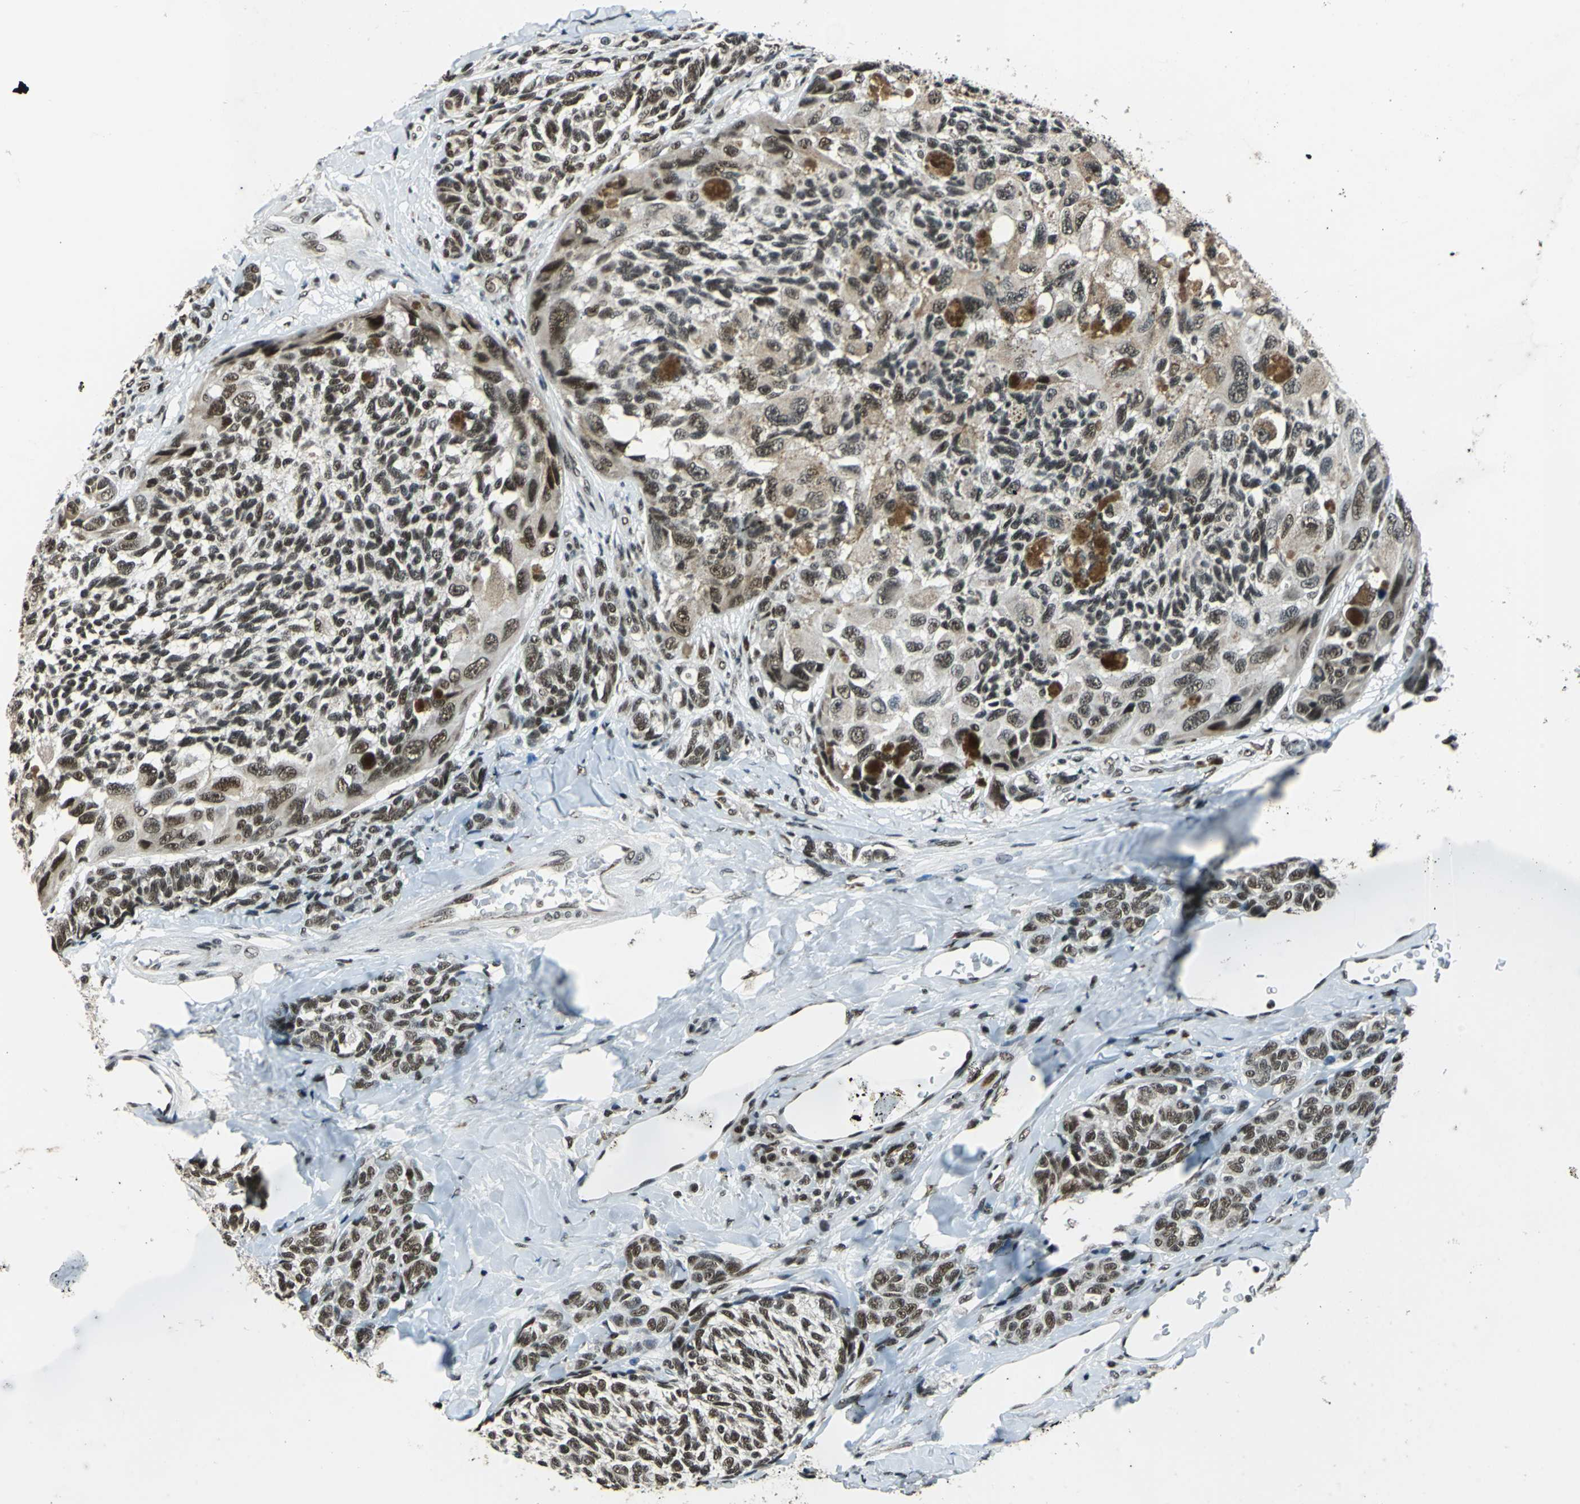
{"staining": {"intensity": "moderate", "quantity": "25%-75%", "location": "cytoplasmic/membranous,nuclear"}, "tissue": "melanoma", "cell_type": "Tumor cells", "image_type": "cancer", "snomed": [{"axis": "morphology", "description": "Malignant melanoma, NOS"}, {"axis": "topography", "description": "Skin"}], "caption": "Tumor cells exhibit medium levels of moderate cytoplasmic/membranous and nuclear staining in about 25%-75% of cells in malignant melanoma.", "gene": "BCLAF1", "patient": {"sex": "female", "age": 73}}